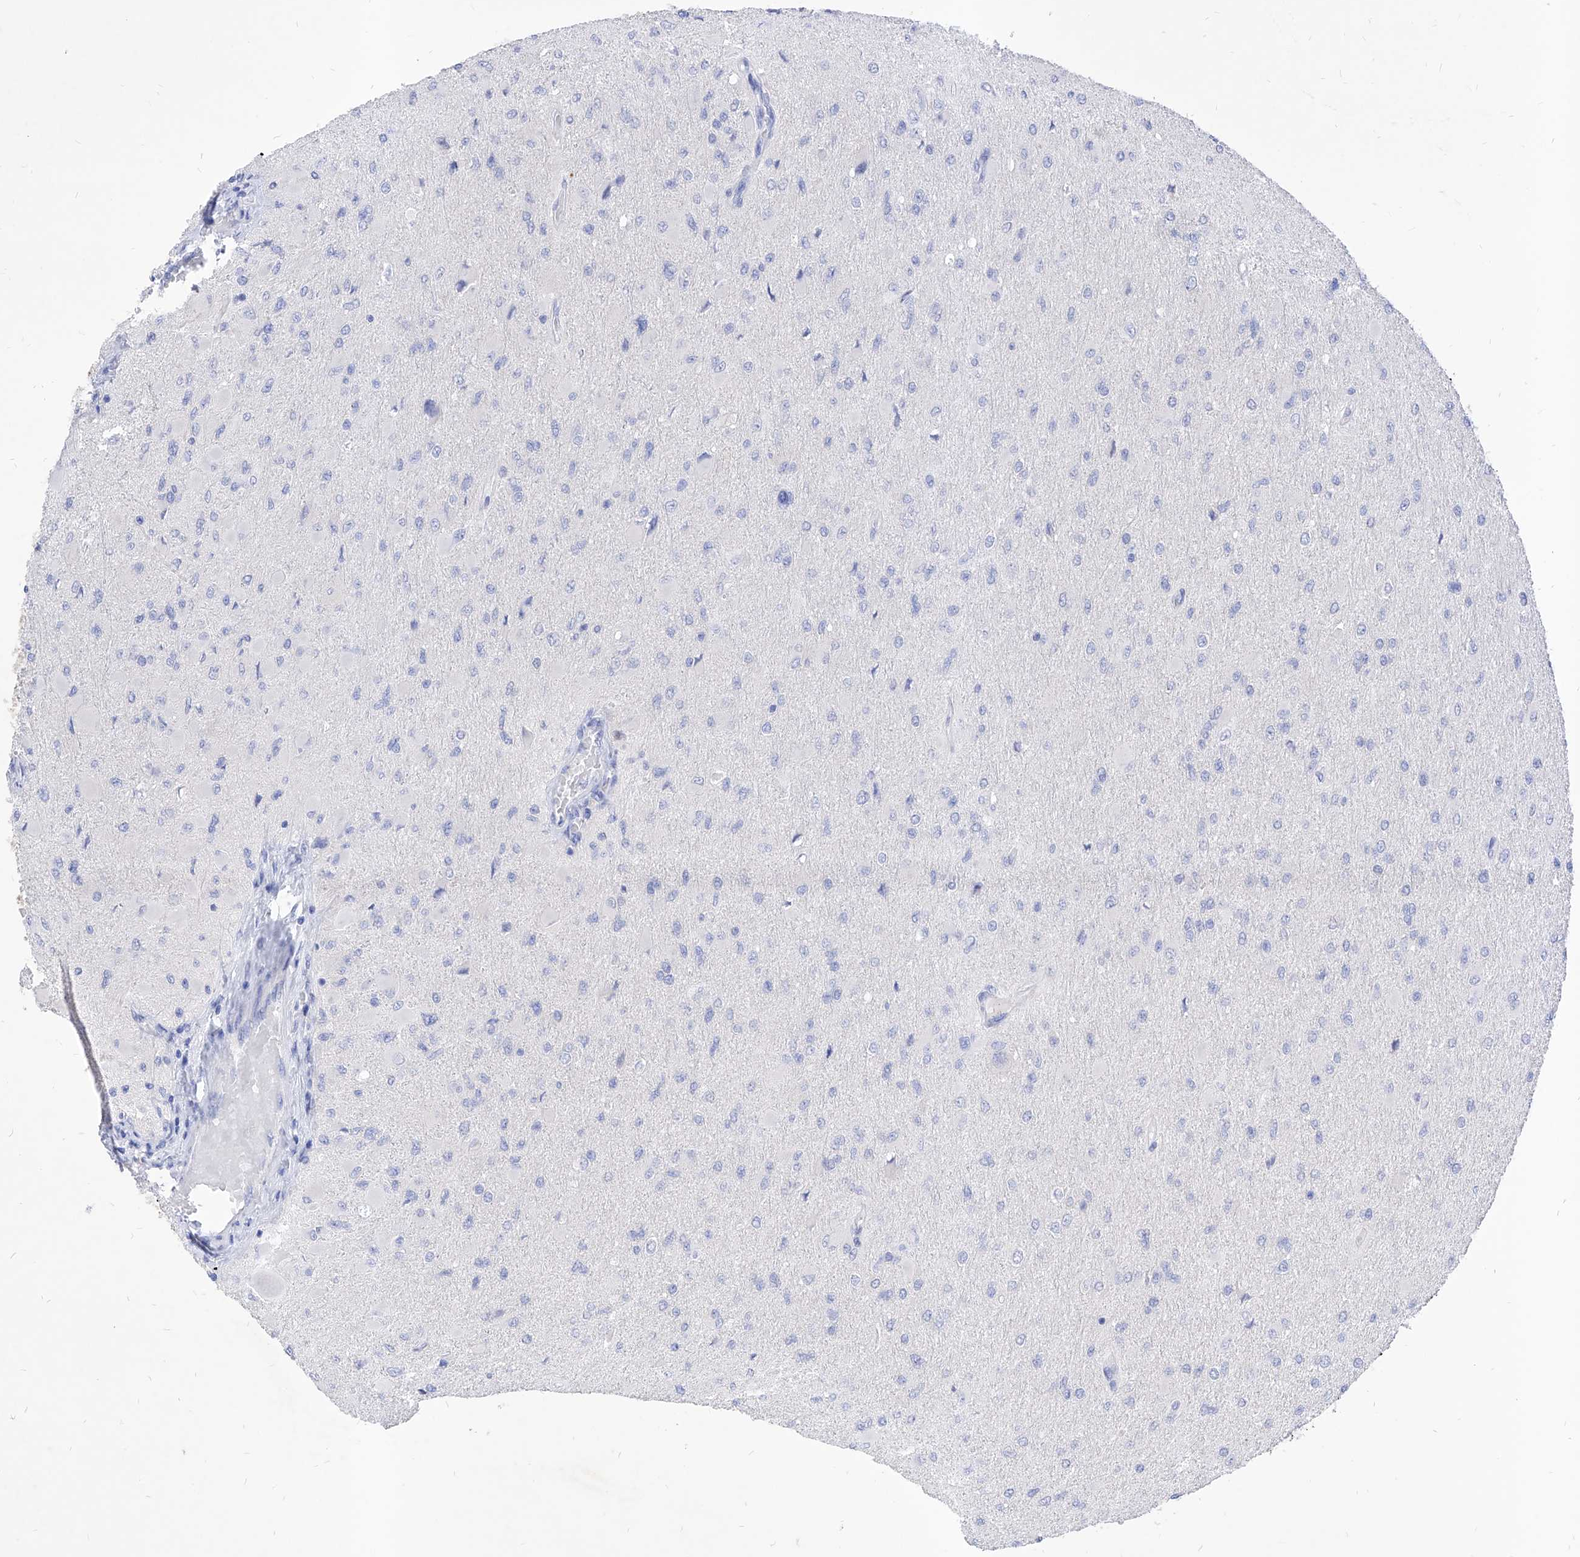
{"staining": {"intensity": "negative", "quantity": "none", "location": "none"}, "tissue": "glioma", "cell_type": "Tumor cells", "image_type": "cancer", "snomed": [{"axis": "morphology", "description": "Glioma, malignant, High grade"}, {"axis": "topography", "description": "Cerebral cortex"}], "caption": "High magnification brightfield microscopy of glioma stained with DAB (brown) and counterstained with hematoxylin (blue): tumor cells show no significant expression. (IHC, brightfield microscopy, high magnification).", "gene": "VAX1", "patient": {"sex": "female", "age": 36}}